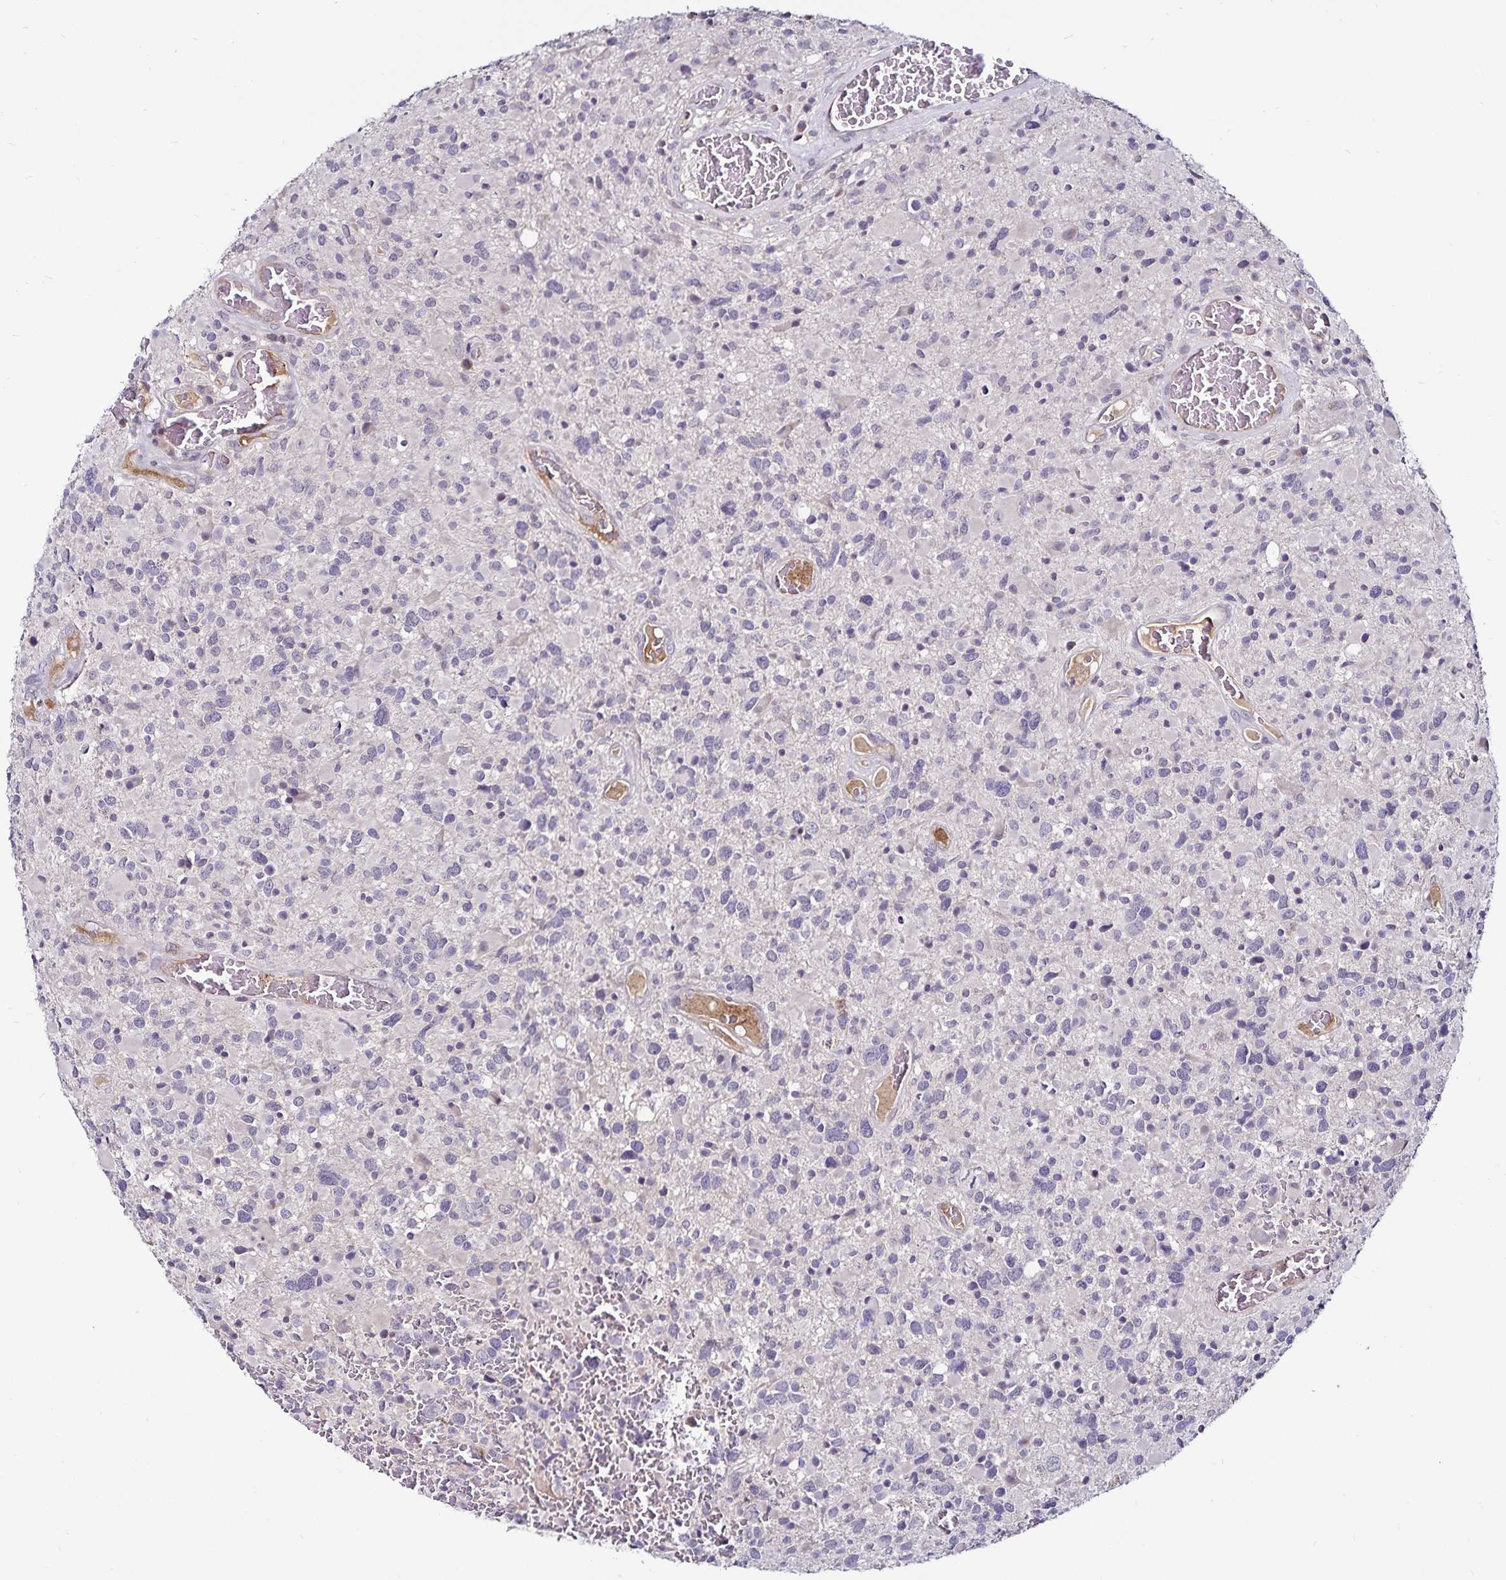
{"staining": {"intensity": "negative", "quantity": "none", "location": "none"}, "tissue": "glioma", "cell_type": "Tumor cells", "image_type": "cancer", "snomed": [{"axis": "morphology", "description": "Glioma, malignant, High grade"}, {"axis": "topography", "description": "Brain"}], "caption": "Protein analysis of malignant glioma (high-grade) exhibits no significant positivity in tumor cells.", "gene": "ACSL5", "patient": {"sex": "female", "age": 40}}